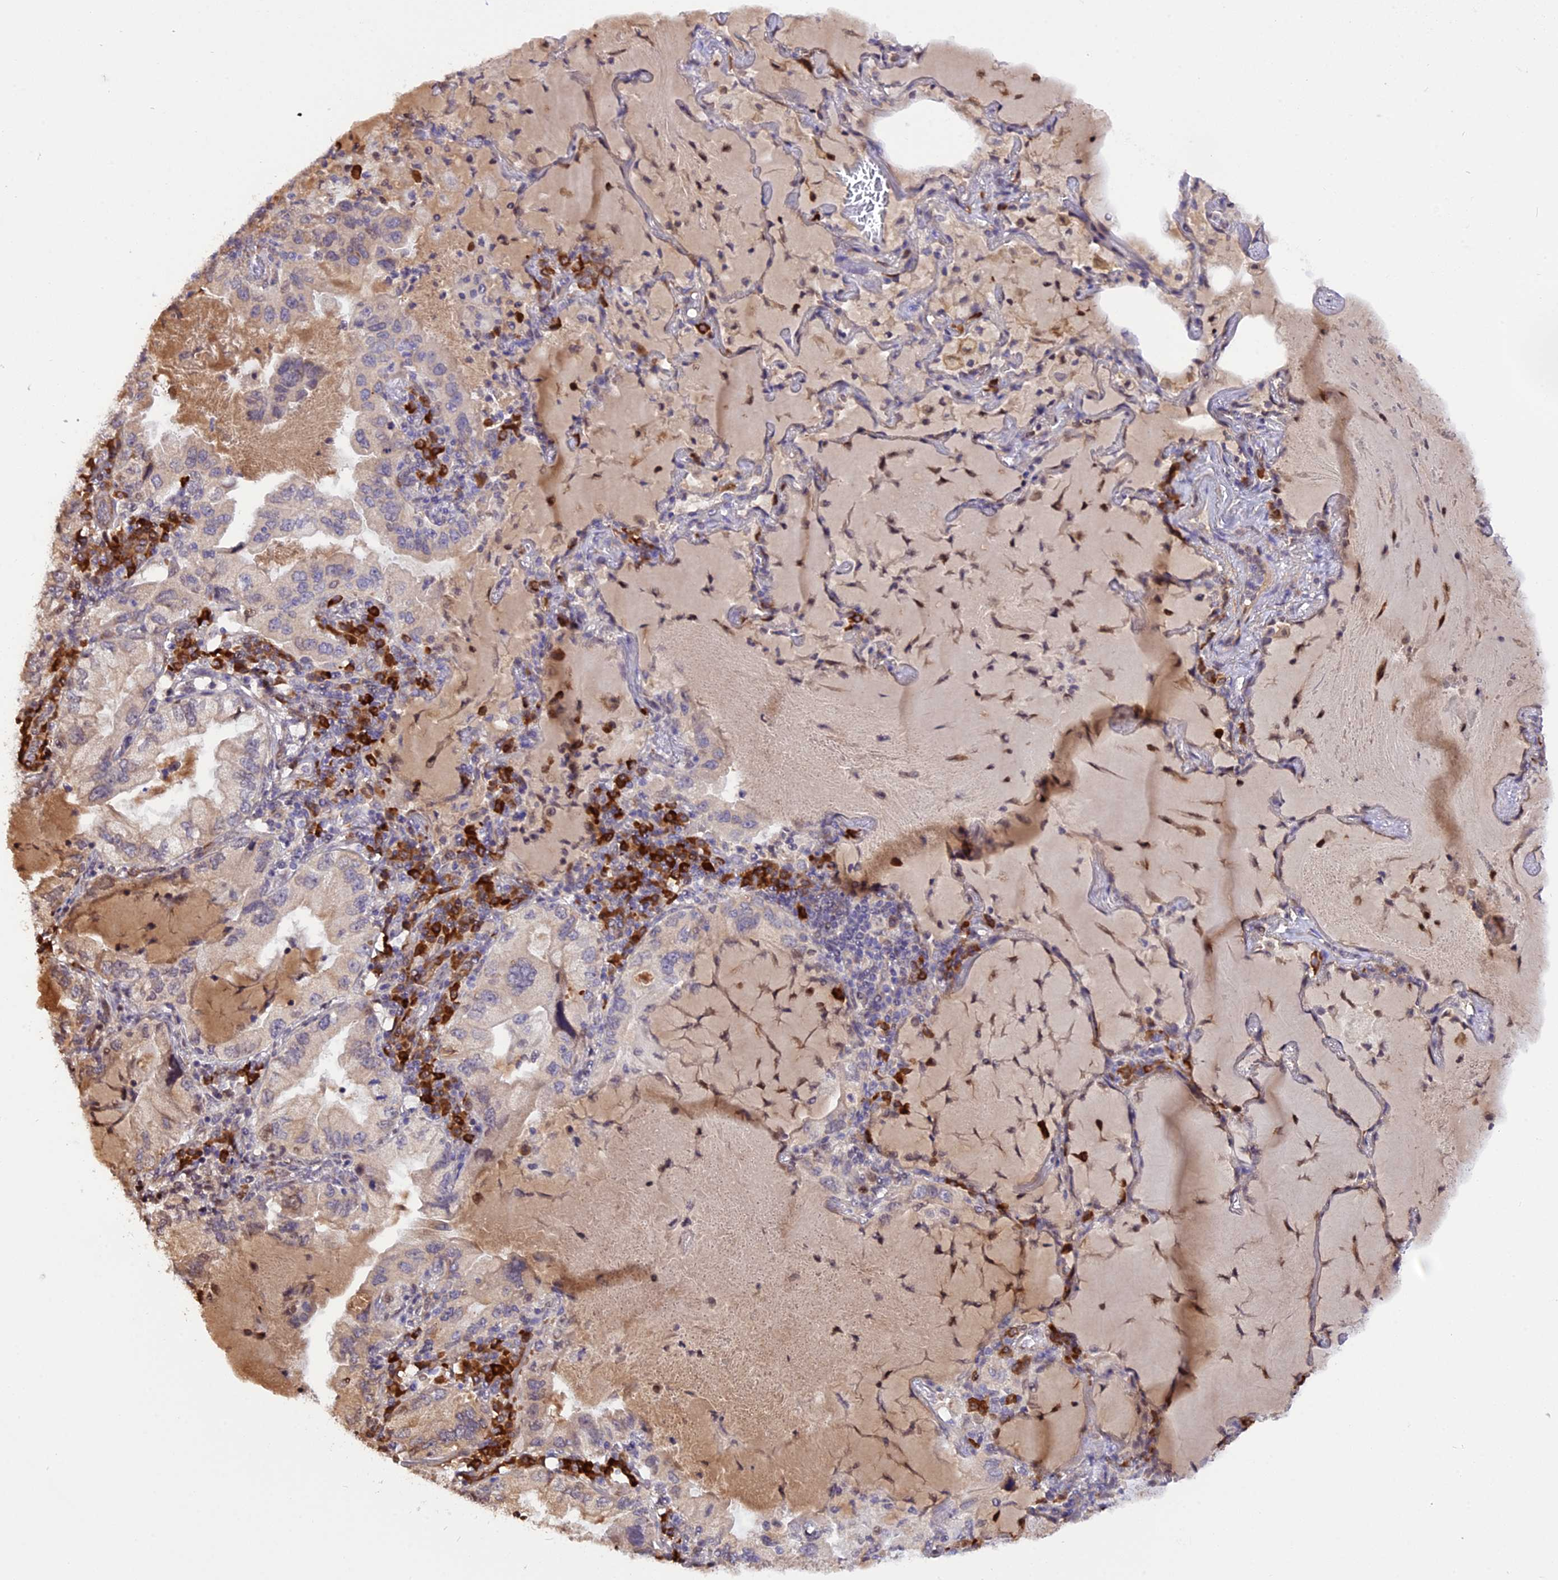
{"staining": {"intensity": "negative", "quantity": "none", "location": "none"}, "tissue": "lung cancer", "cell_type": "Tumor cells", "image_type": "cancer", "snomed": [{"axis": "morphology", "description": "Adenocarcinoma, NOS"}, {"axis": "topography", "description": "Lung"}], "caption": "The immunohistochemistry (IHC) photomicrograph has no significant positivity in tumor cells of lung cancer tissue.", "gene": "HERPUD1", "patient": {"sex": "female", "age": 69}}